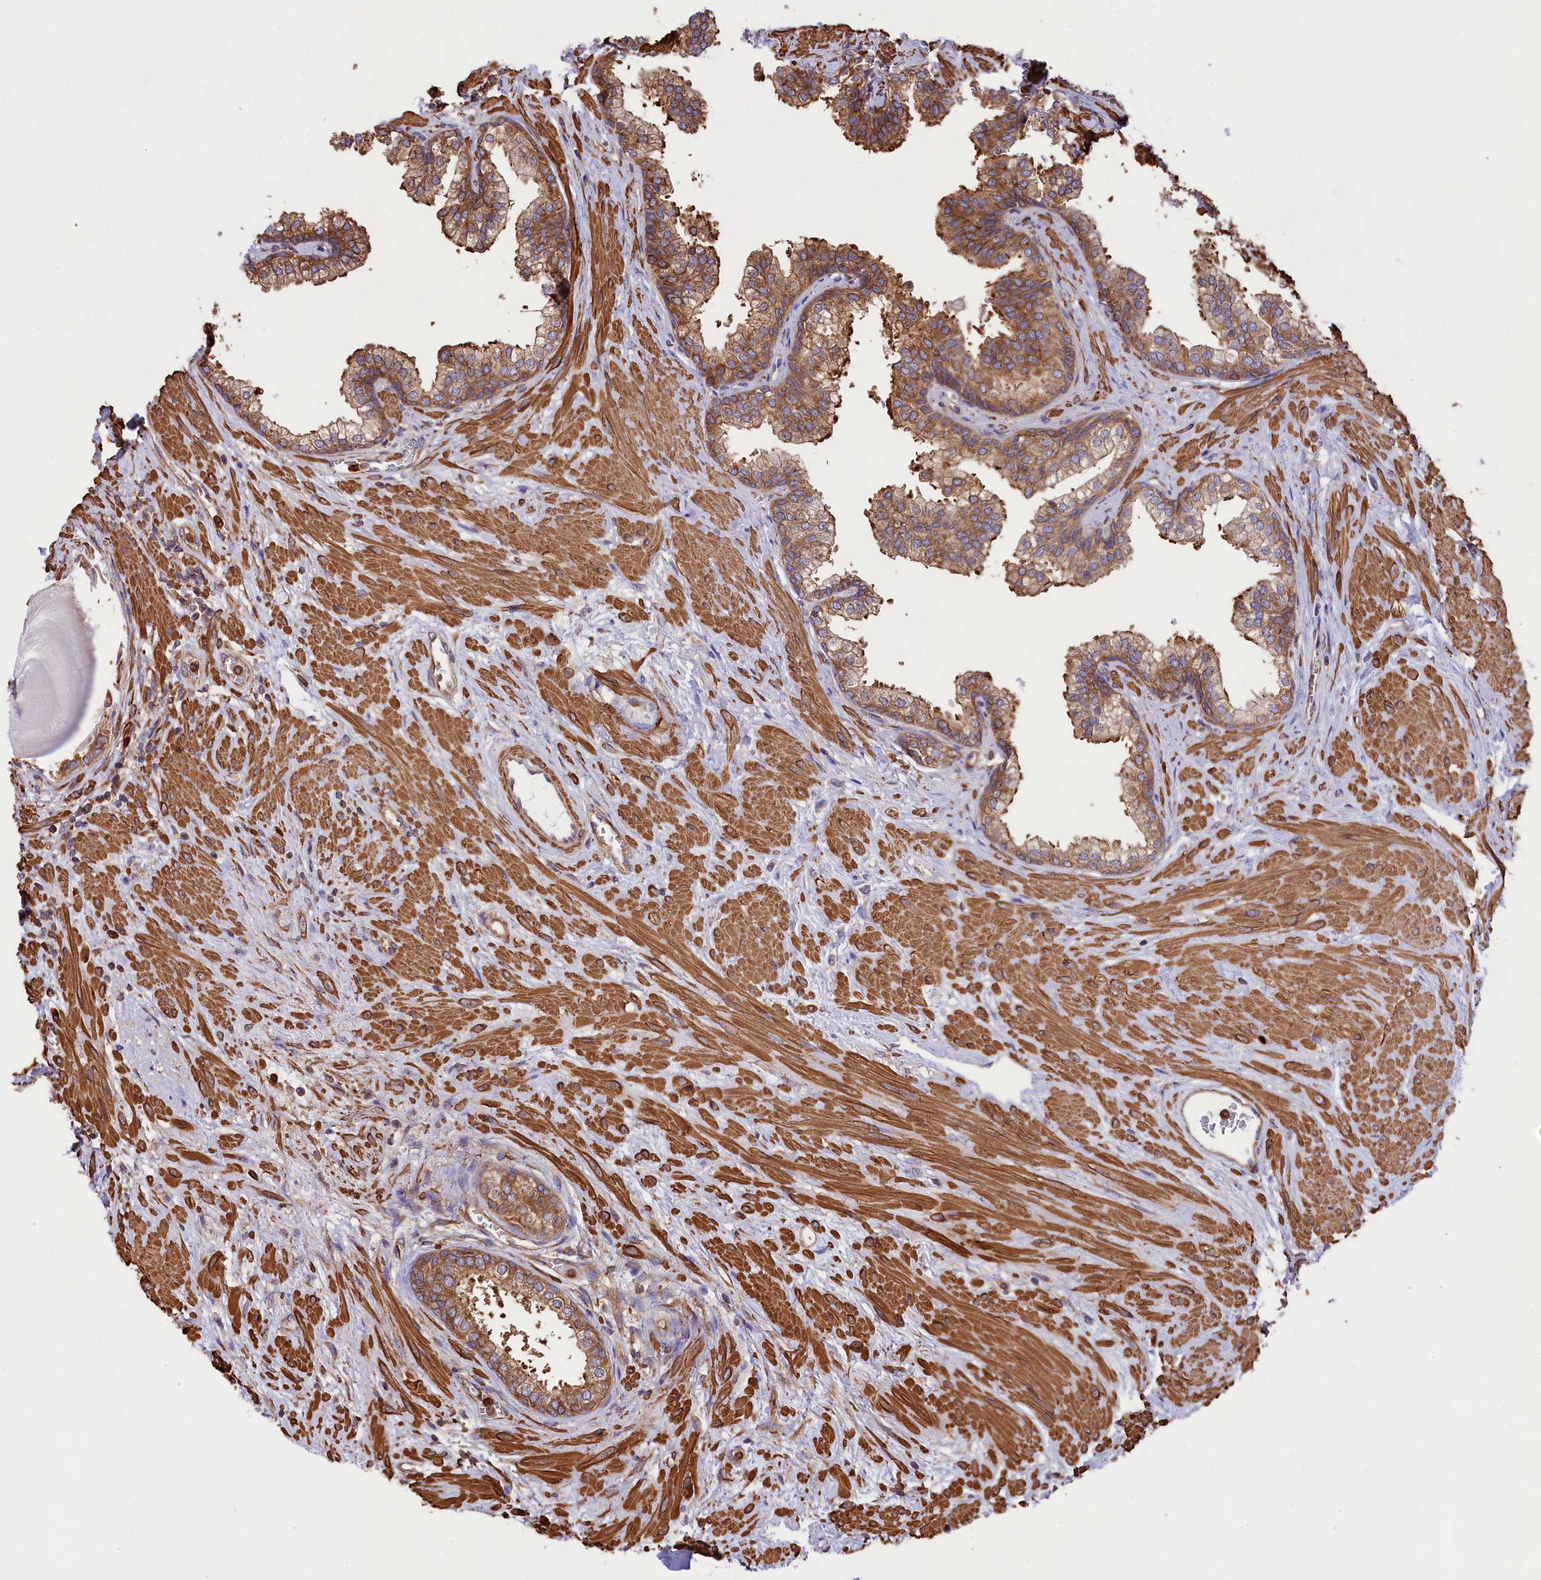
{"staining": {"intensity": "moderate", "quantity": ">75%", "location": "cytoplasmic/membranous"}, "tissue": "prostate", "cell_type": "Glandular cells", "image_type": "normal", "snomed": [{"axis": "morphology", "description": "Normal tissue, NOS"}, {"axis": "topography", "description": "Prostate"}], "caption": "Immunohistochemistry (IHC) staining of benign prostate, which displays medium levels of moderate cytoplasmic/membranous staining in about >75% of glandular cells indicating moderate cytoplasmic/membranous protein positivity. The staining was performed using DAB (3,3'-diaminobenzidine) (brown) for protein detection and nuclei were counterstained in hematoxylin (blue).", "gene": "GYS1", "patient": {"sex": "male", "age": 57}}